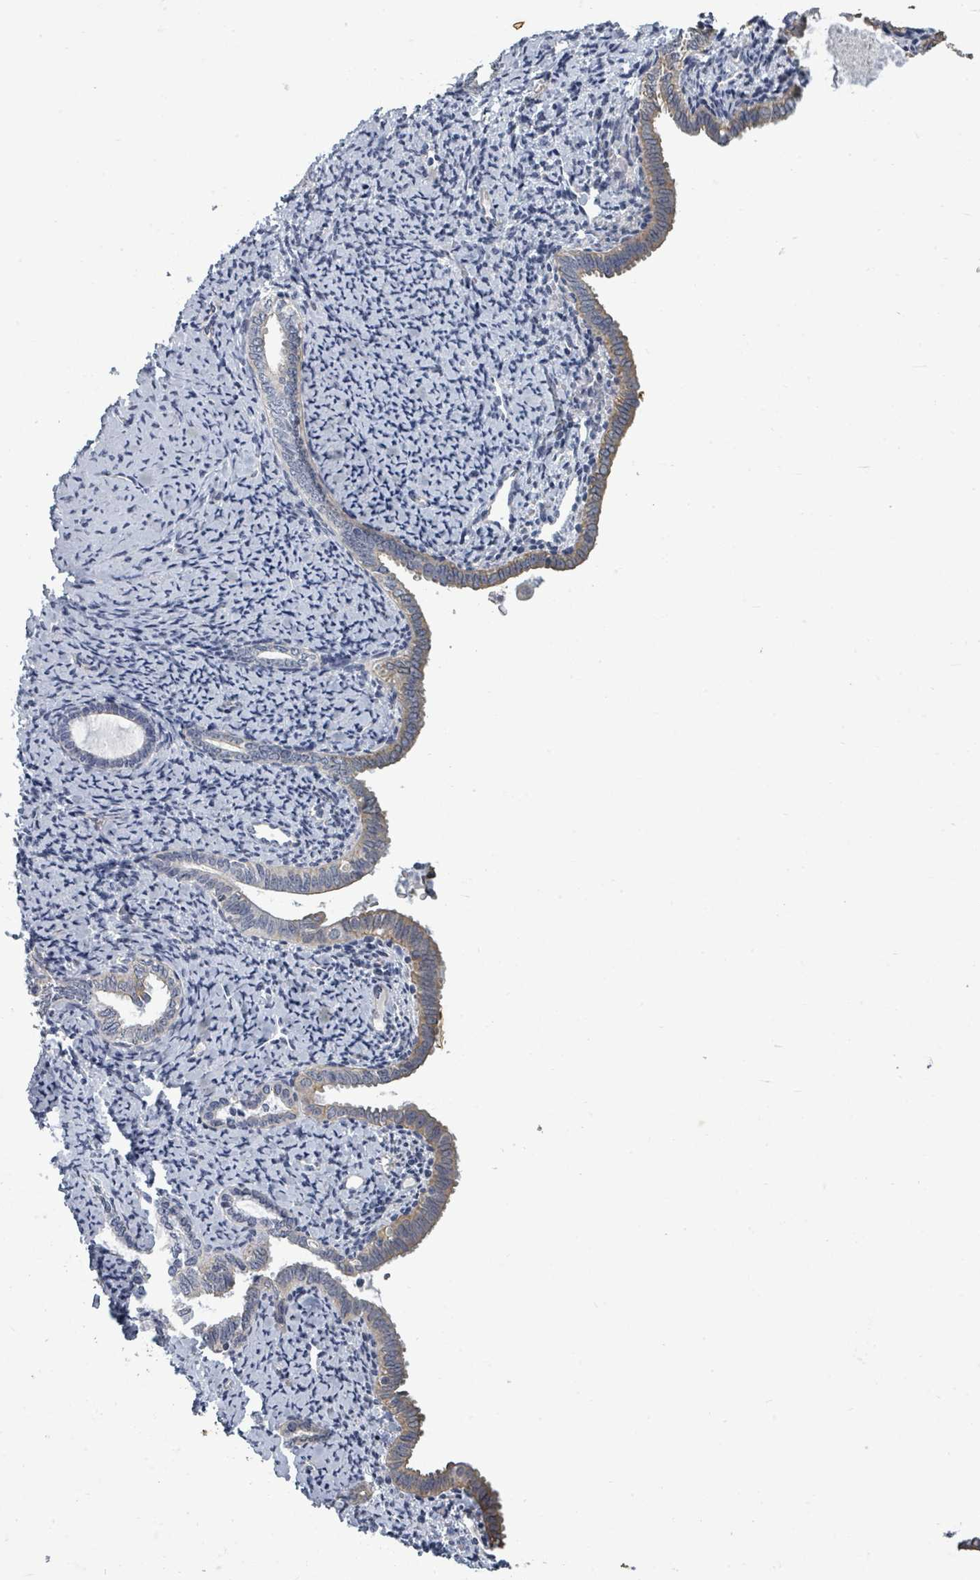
{"staining": {"intensity": "negative", "quantity": "none", "location": "none"}, "tissue": "endometrium", "cell_type": "Cells in endometrial stroma", "image_type": "normal", "snomed": [{"axis": "morphology", "description": "Normal tissue, NOS"}, {"axis": "topography", "description": "Endometrium"}], "caption": "The histopathology image demonstrates no staining of cells in endometrial stroma in unremarkable endometrium.", "gene": "ASB12", "patient": {"sex": "female", "age": 63}}